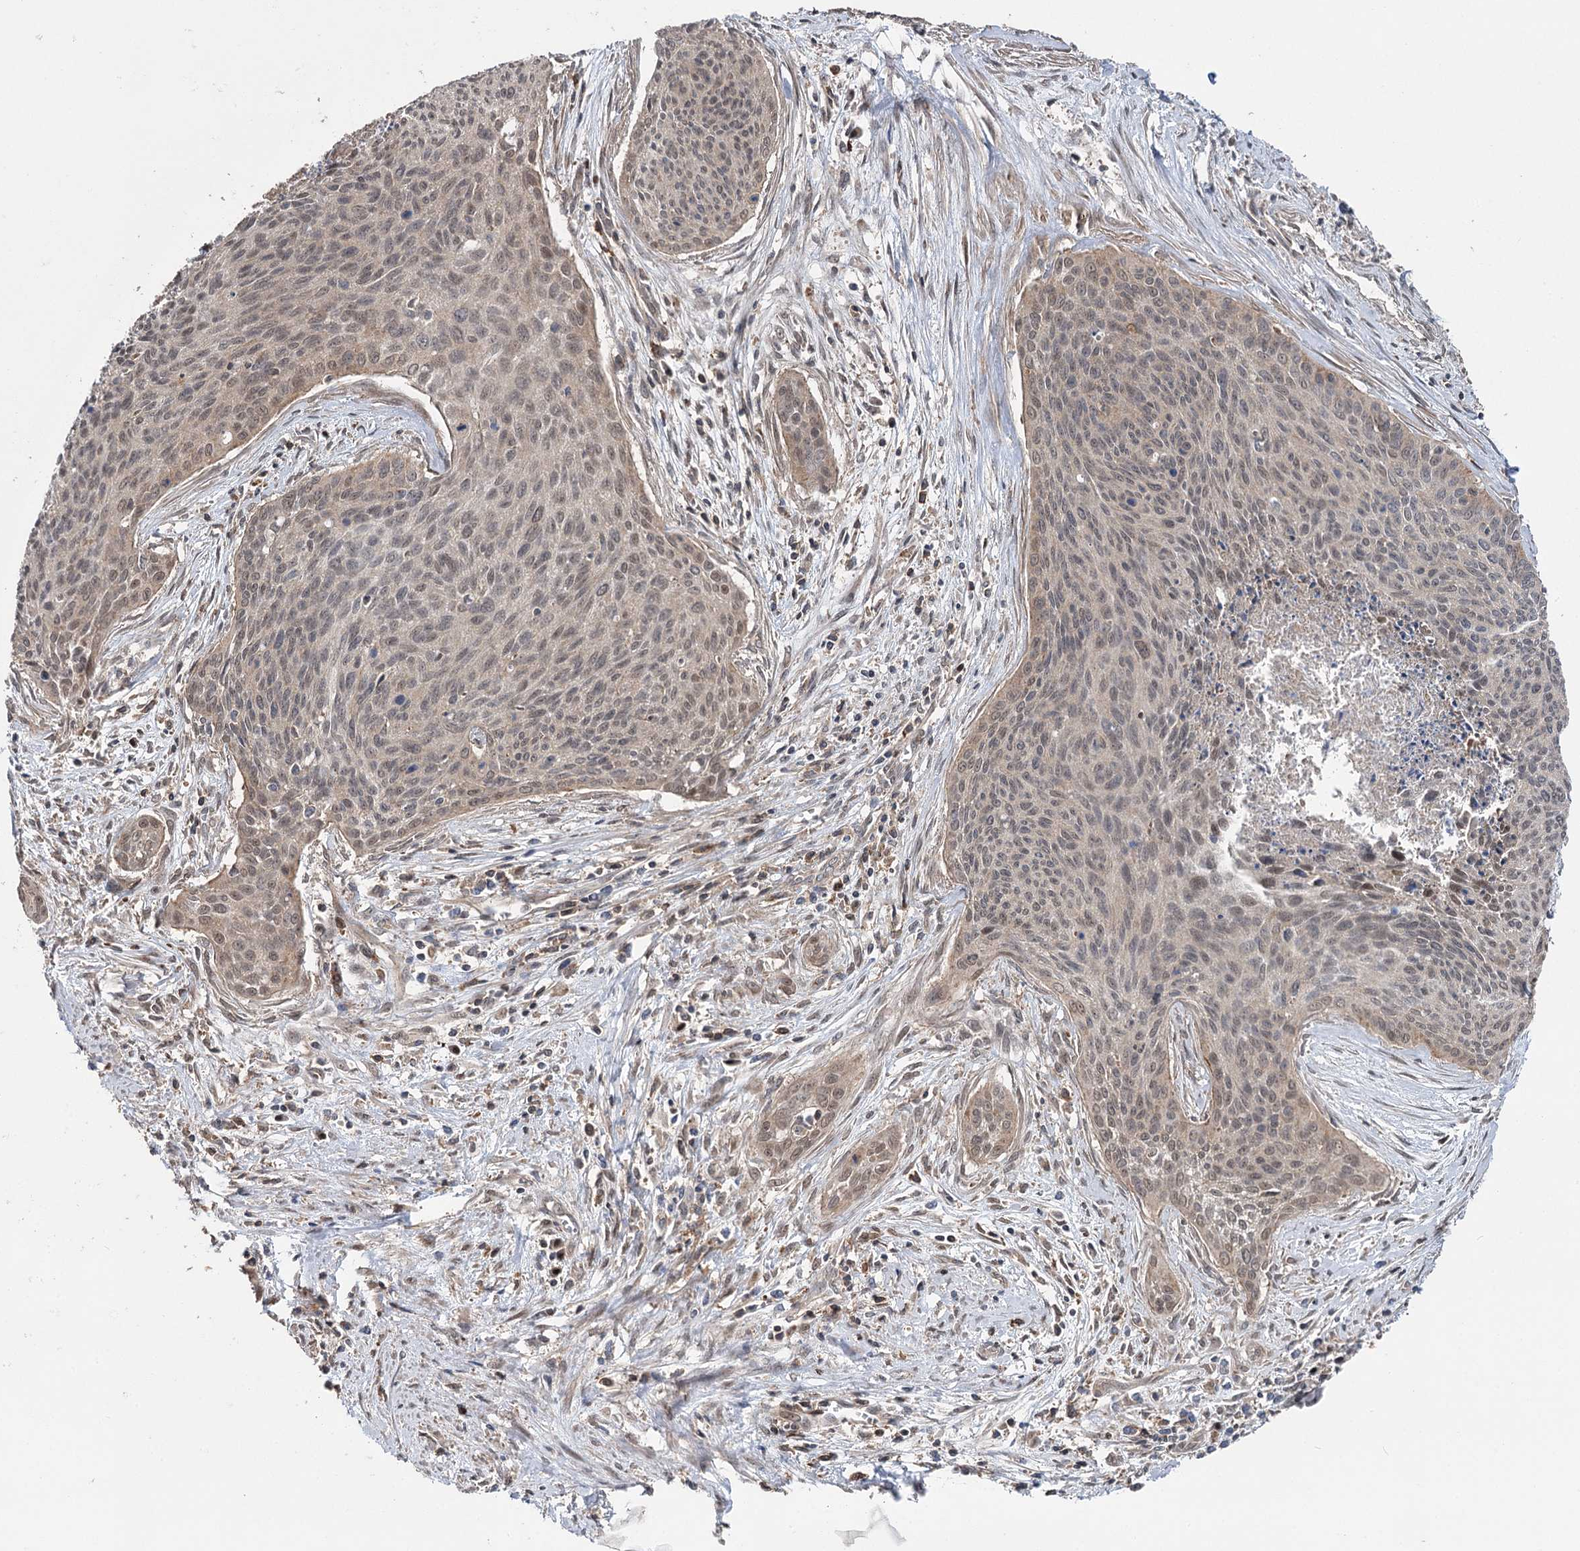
{"staining": {"intensity": "weak", "quantity": "25%-75%", "location": "nuclear"}, "tissue": "cervical cancer", "cell_type": "Tumor cells", "image_type": "cancer", "snomed": [{"axis": "morphology", "description": "Squamous cell carcinoma, NOS"}, {"axis": "topography", "description": "Cervix"}], "caption": "Approximately 25%-75% of tumor cells in cervical cancer (squamous cell carcinoma) exhibit weak nuclear protein positivity as visualized by brown immunohistochemical staining.", "gene": "STX6", "patient": {"sex": "female", "age": 55}}